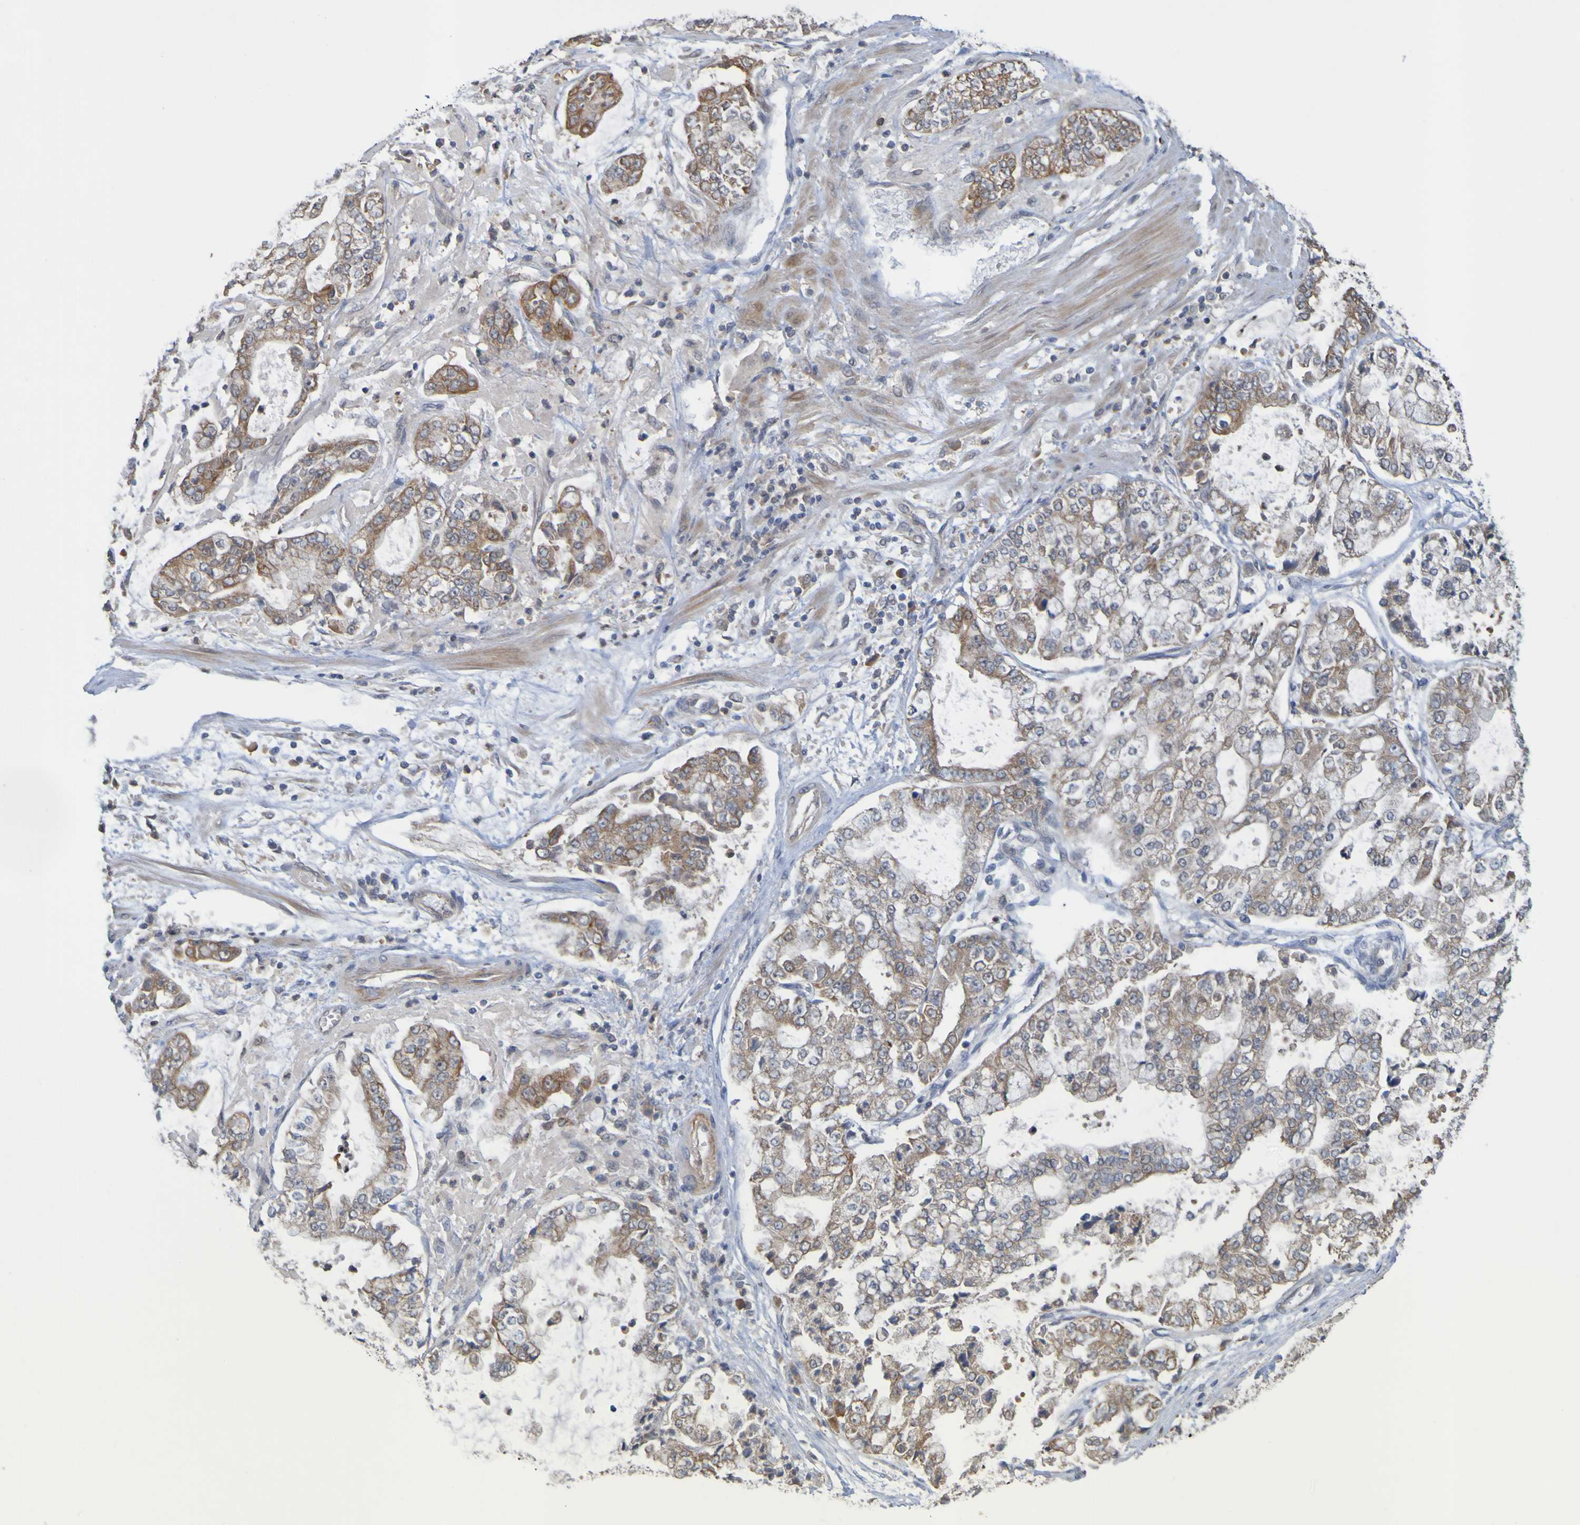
{"staining": {"intensity": "weak", "quantity": ">75%", "location": "cytoplasmic/membranous"}, "tissue": "stomach cancer", "cell_type": "Tumor cells", "image_type": "cancer", "snomed": [{"axis": "morphology", "description": "Adenocarcinoma, NOS"}, {"axis": "topography", "description": "Stomach"}], "caption": "Immunohistochemistry photomicrograph of human stomach cancer stained for a protein (brown), which reveals low levels of weak cytoplasmic/membranous staining in approximately >75% of tumor cells.", "gene": "NAV2", "patient": {"sex": "male", "age": 76}}